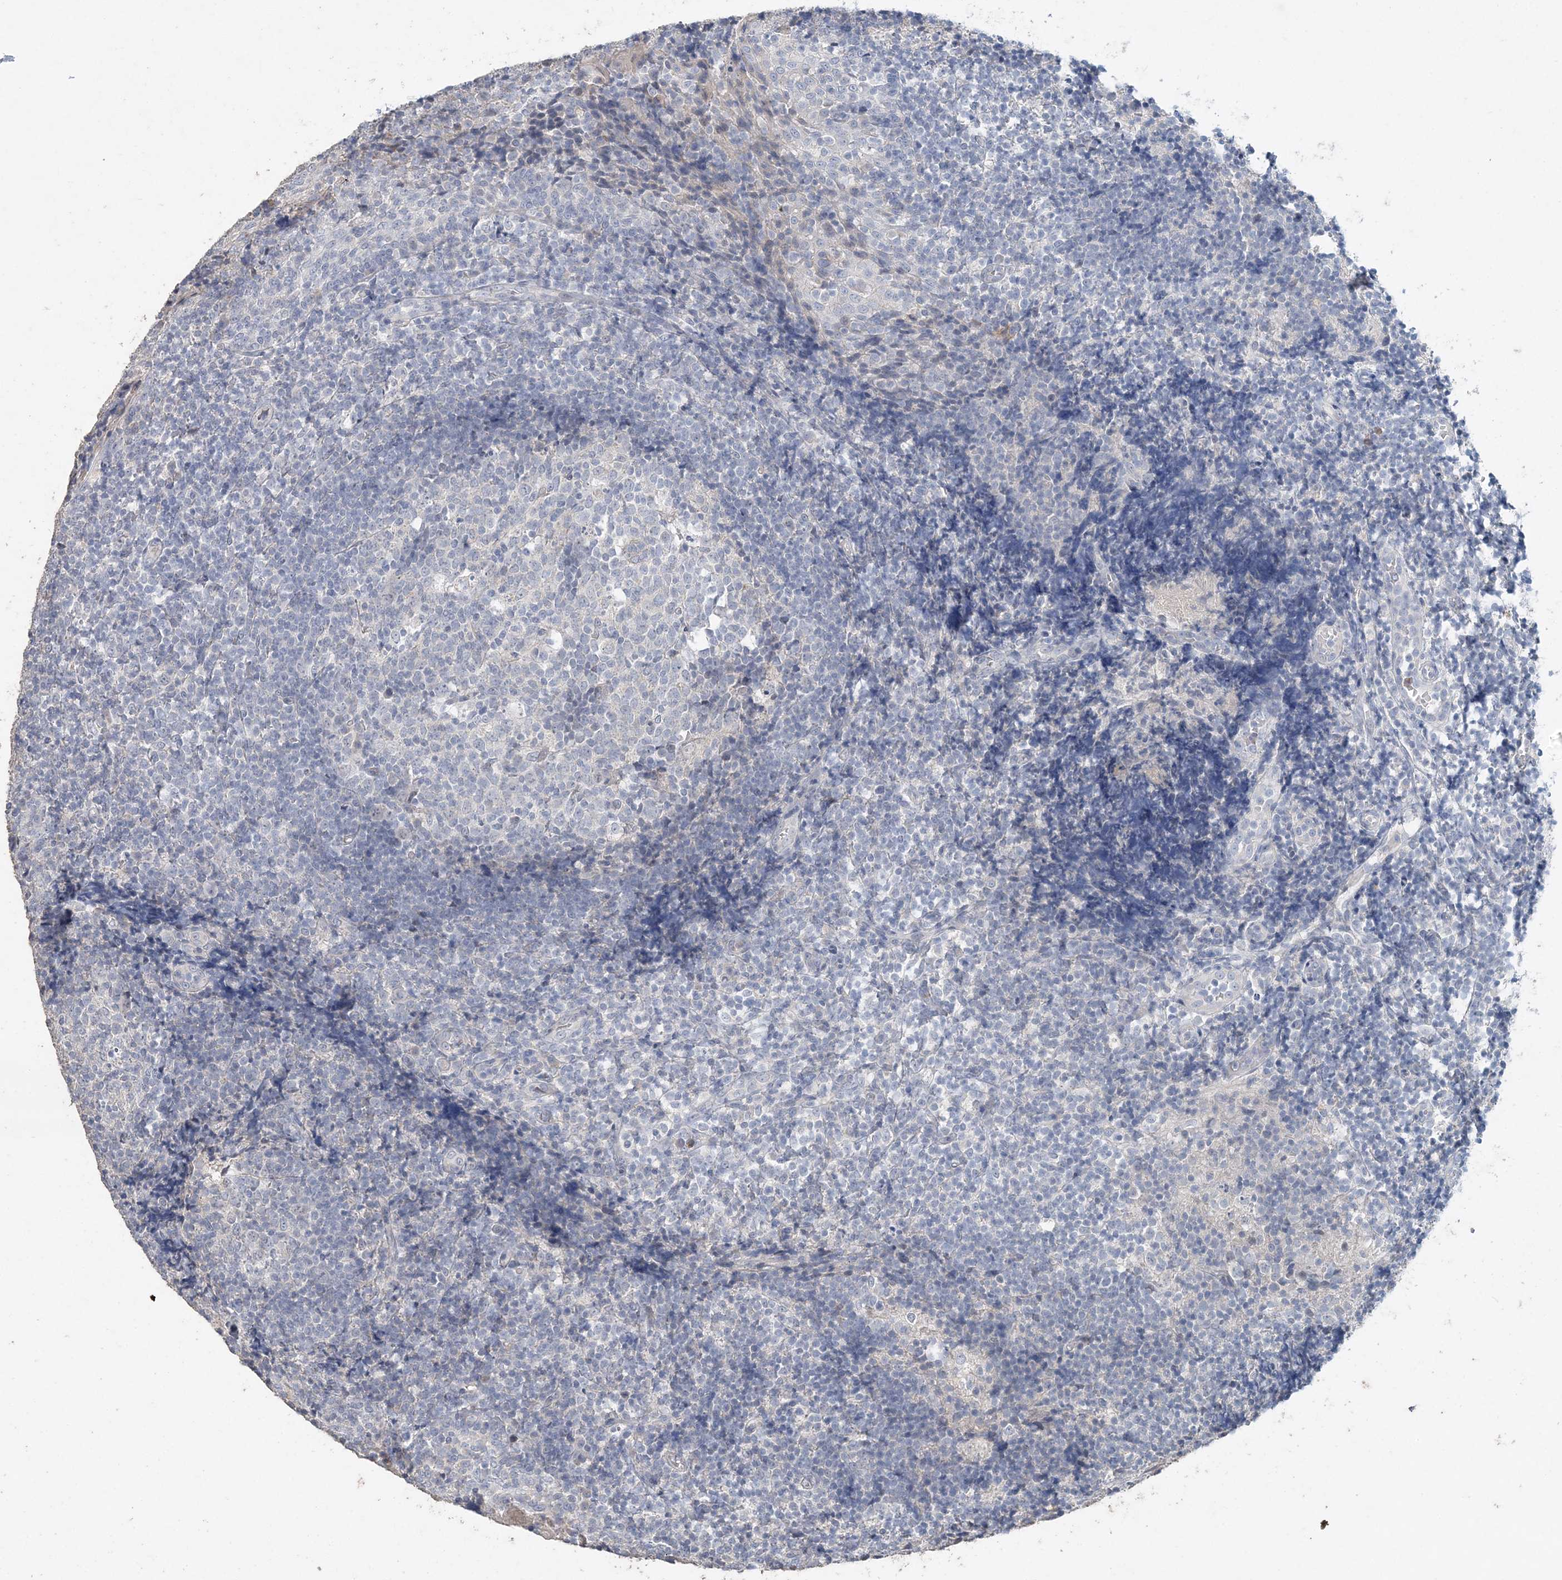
{"staining": {"intensity": "negative", "quantity": "none", "location": "none"}, "tissue": "tonsil", "cell_type": "Germinal center cells", "image_type": "normal", "snomed": [{"axis": "morphology", "description": "Normal tissue, NOS"}, {"axis": "topography", "description": "Tonsil"}], "caption": "Immunohistochemical staining of benign human tonsil displays no significant staining in germinal center cells.", "gene": "DNAH5", "patient": {"sex": "female", "age": 19}}